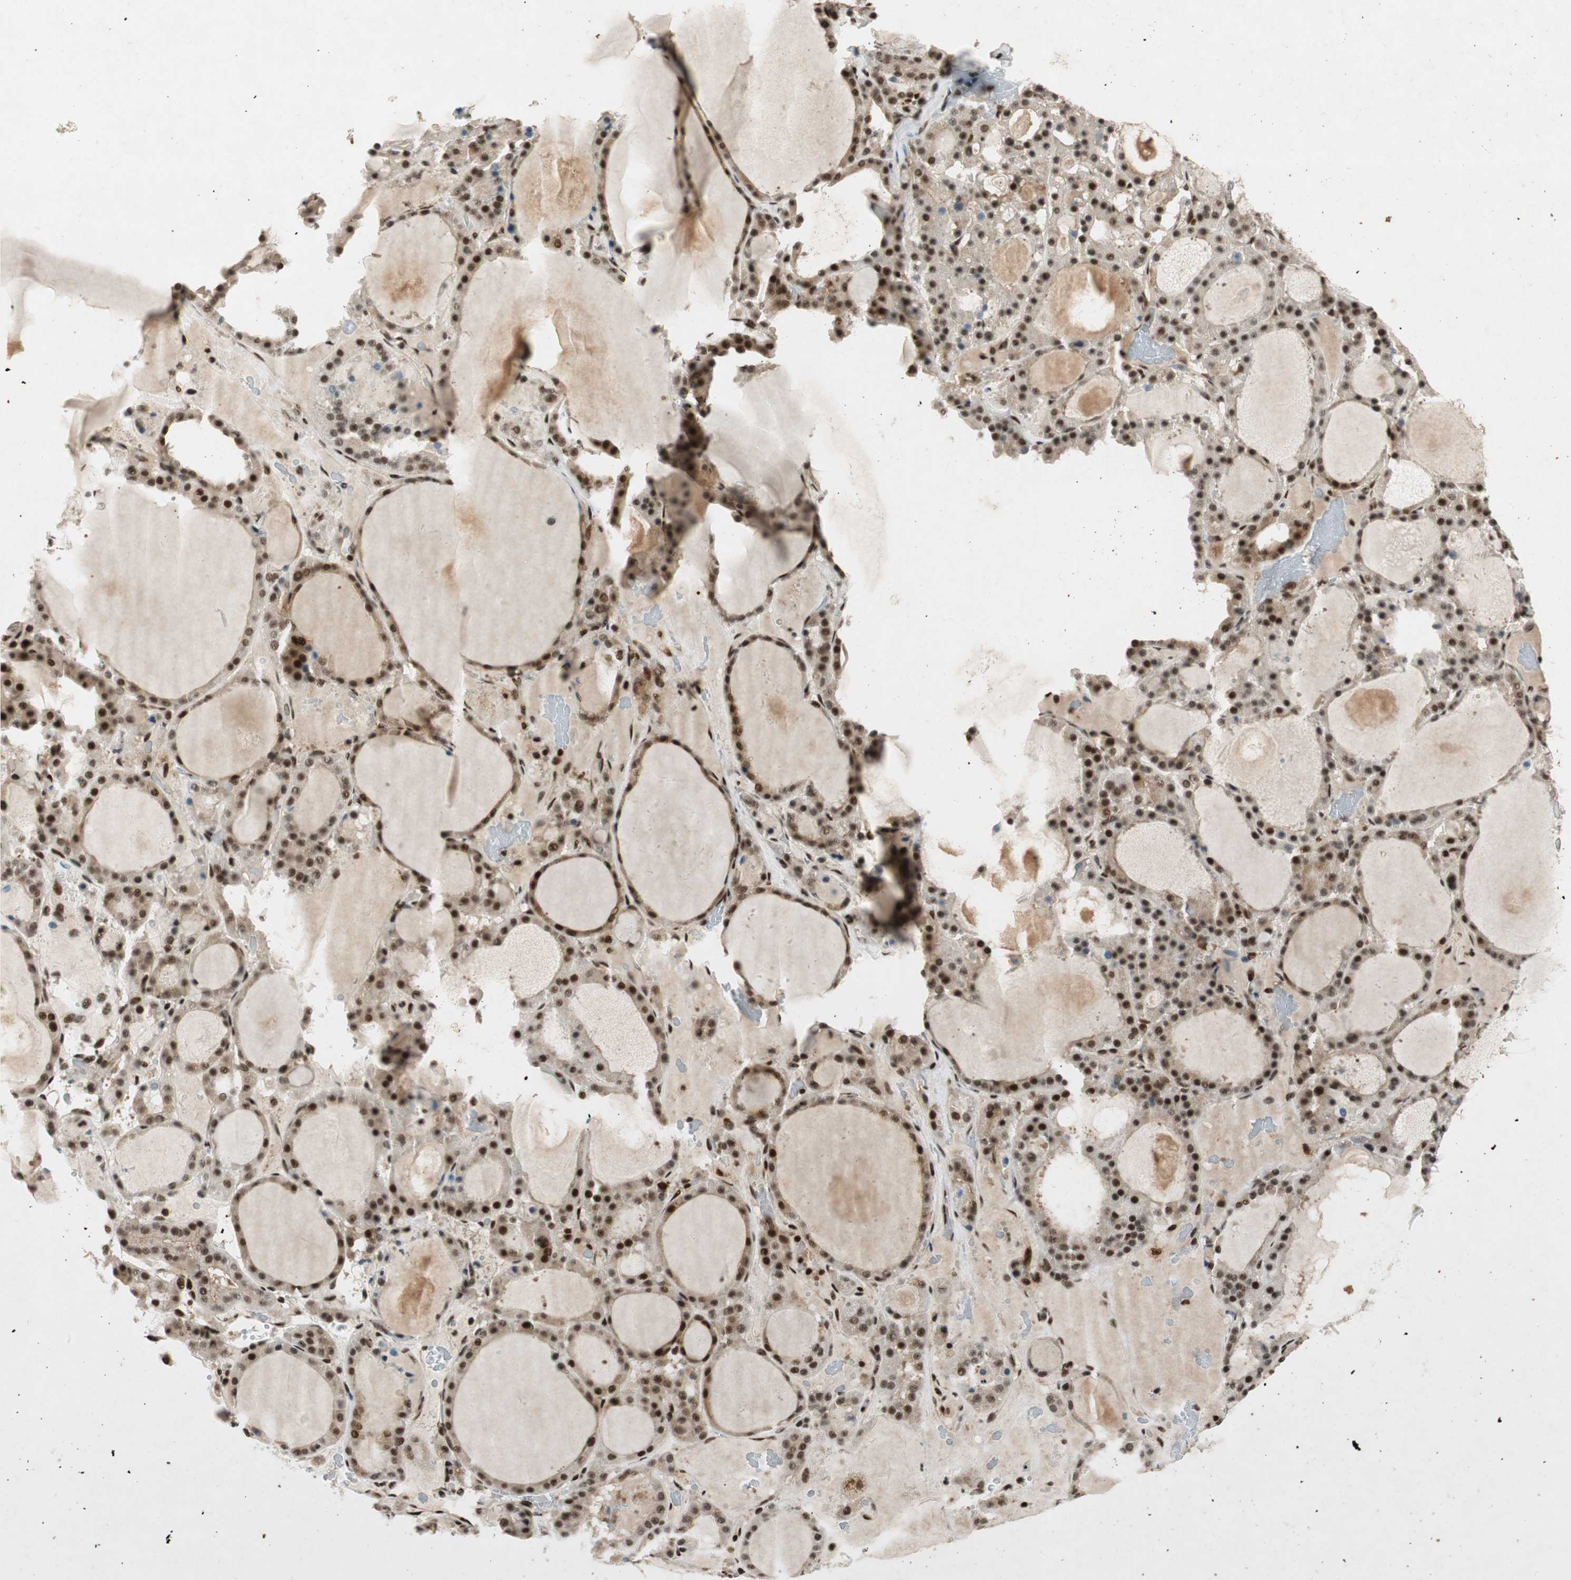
{"staining": {"intensity": "strong", "quantity": ">75%", "location": "nuclear"}, "tissue": "thyroid gland", "cell_type": "Glandular cells", "image_type": "normal", "snomed": [{"axis": "morphology", "description": "Normal tissue, NOS"}, {"axis": "morphology", "description": "Carcinoma, NOS"}, {"axis": "topography", "description": "Thyroid gland"}], "caption": "Approximately >75% of glandular cells in unremarkable human thyroid gland demonstrate strong nuclear protein positivity as visualized by brown immunohistochemical staining.", "gene": "NCBP3", "patient": {"sex": "female", "age": 86}}